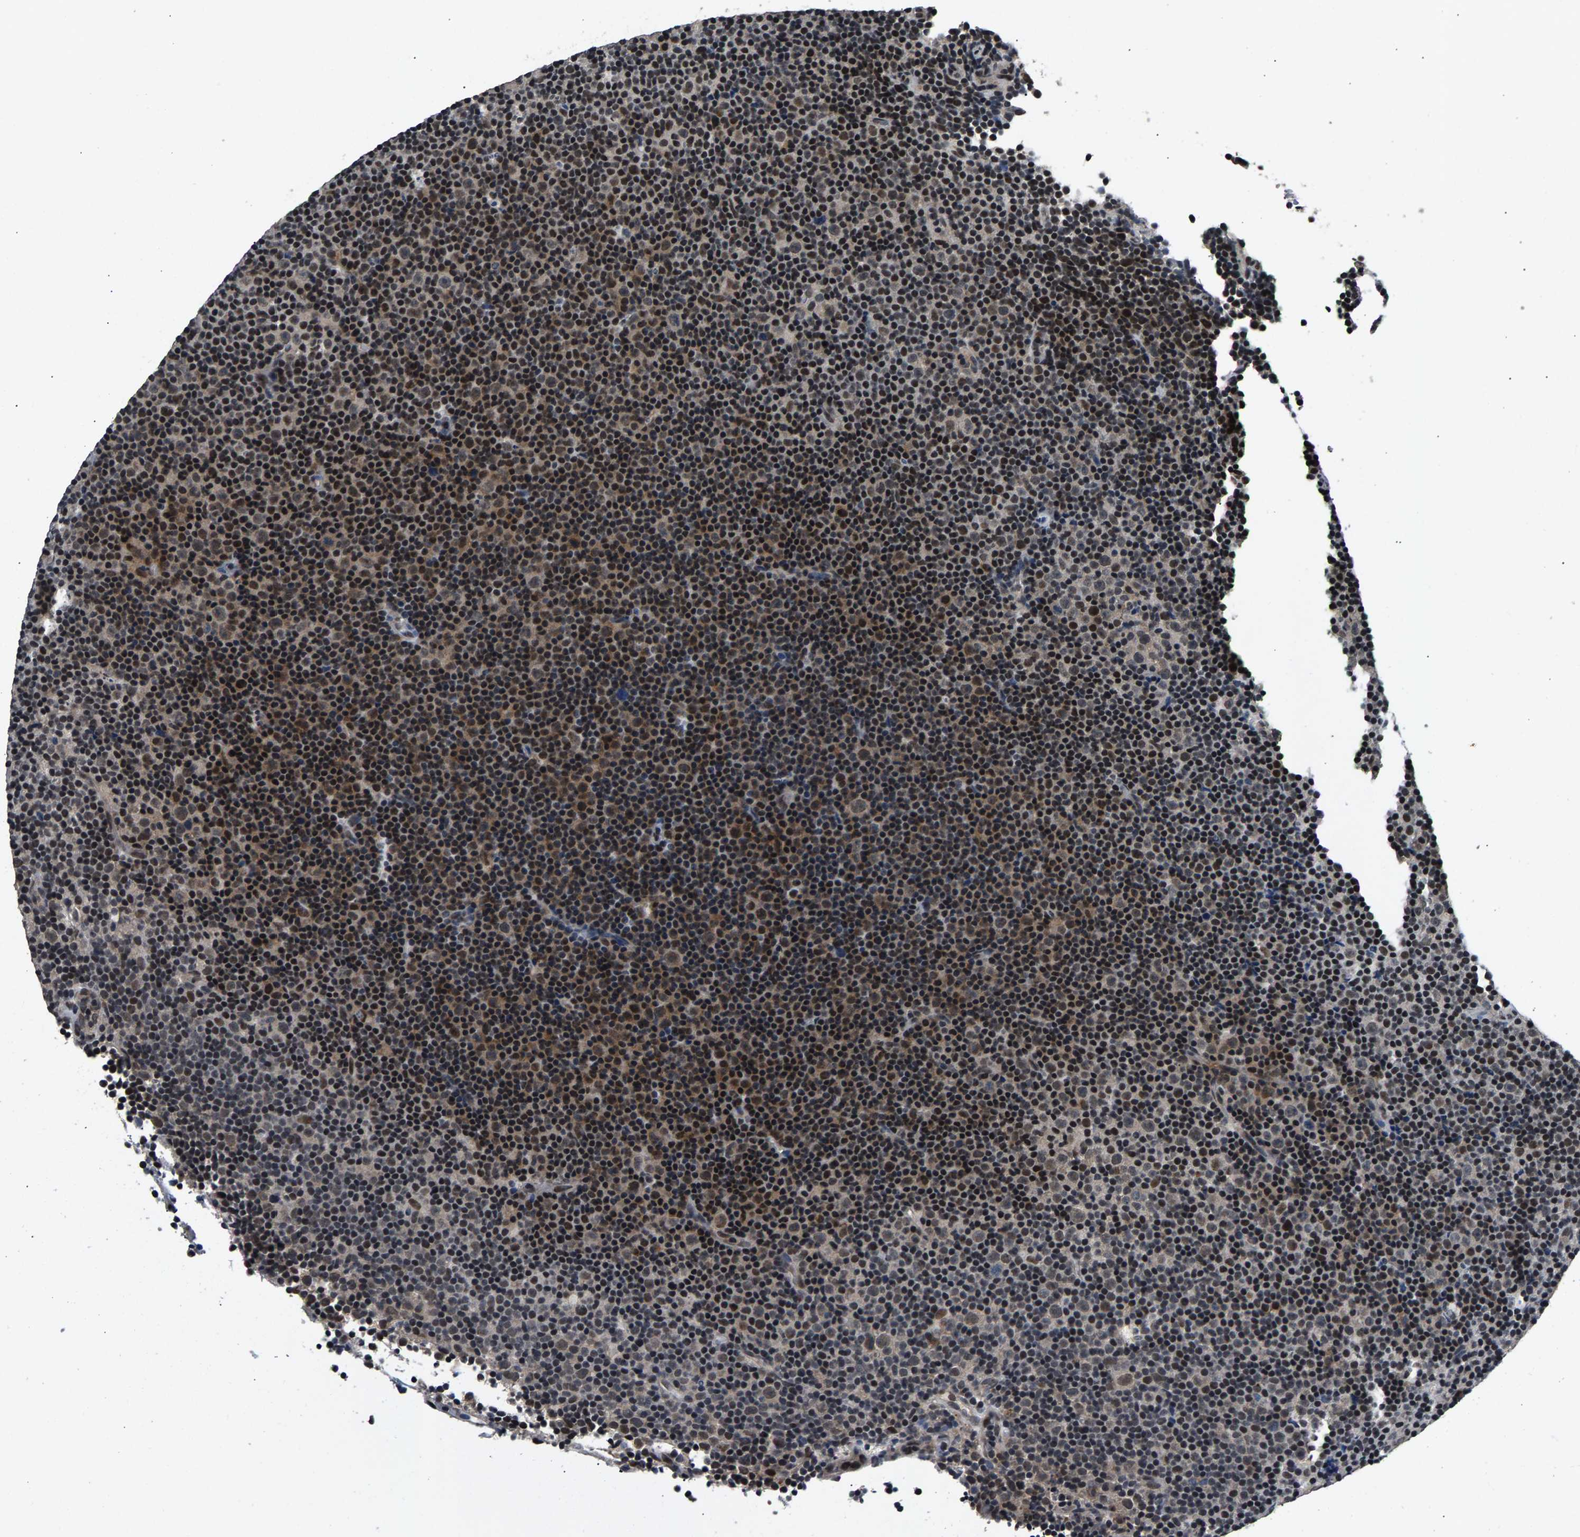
{"staining": {"intensity": "strong", "quantity": ">75%", "location": "cytoplasmic/membranous,nuclear"}, "tissue": "lymphoma", "cell_type": "Tumor cells", "image_type": "cancer", "snomed": [{"axis": "morphology", "description": "Malignant lymphoma, non-Hodgkin's type, Low grade"}, {"axis": "topography", "description": "Lymph node"}], "caption": "Strong cytoplasmic/membranous and nuclear expression for a protein is identified in approximately >75% of tumor cells of malignant lymphoma, non-Hodgkin's type (low-grade) using IHC.", "gene": "RBM33", "patient": {"sex": "female", "age": 67}}